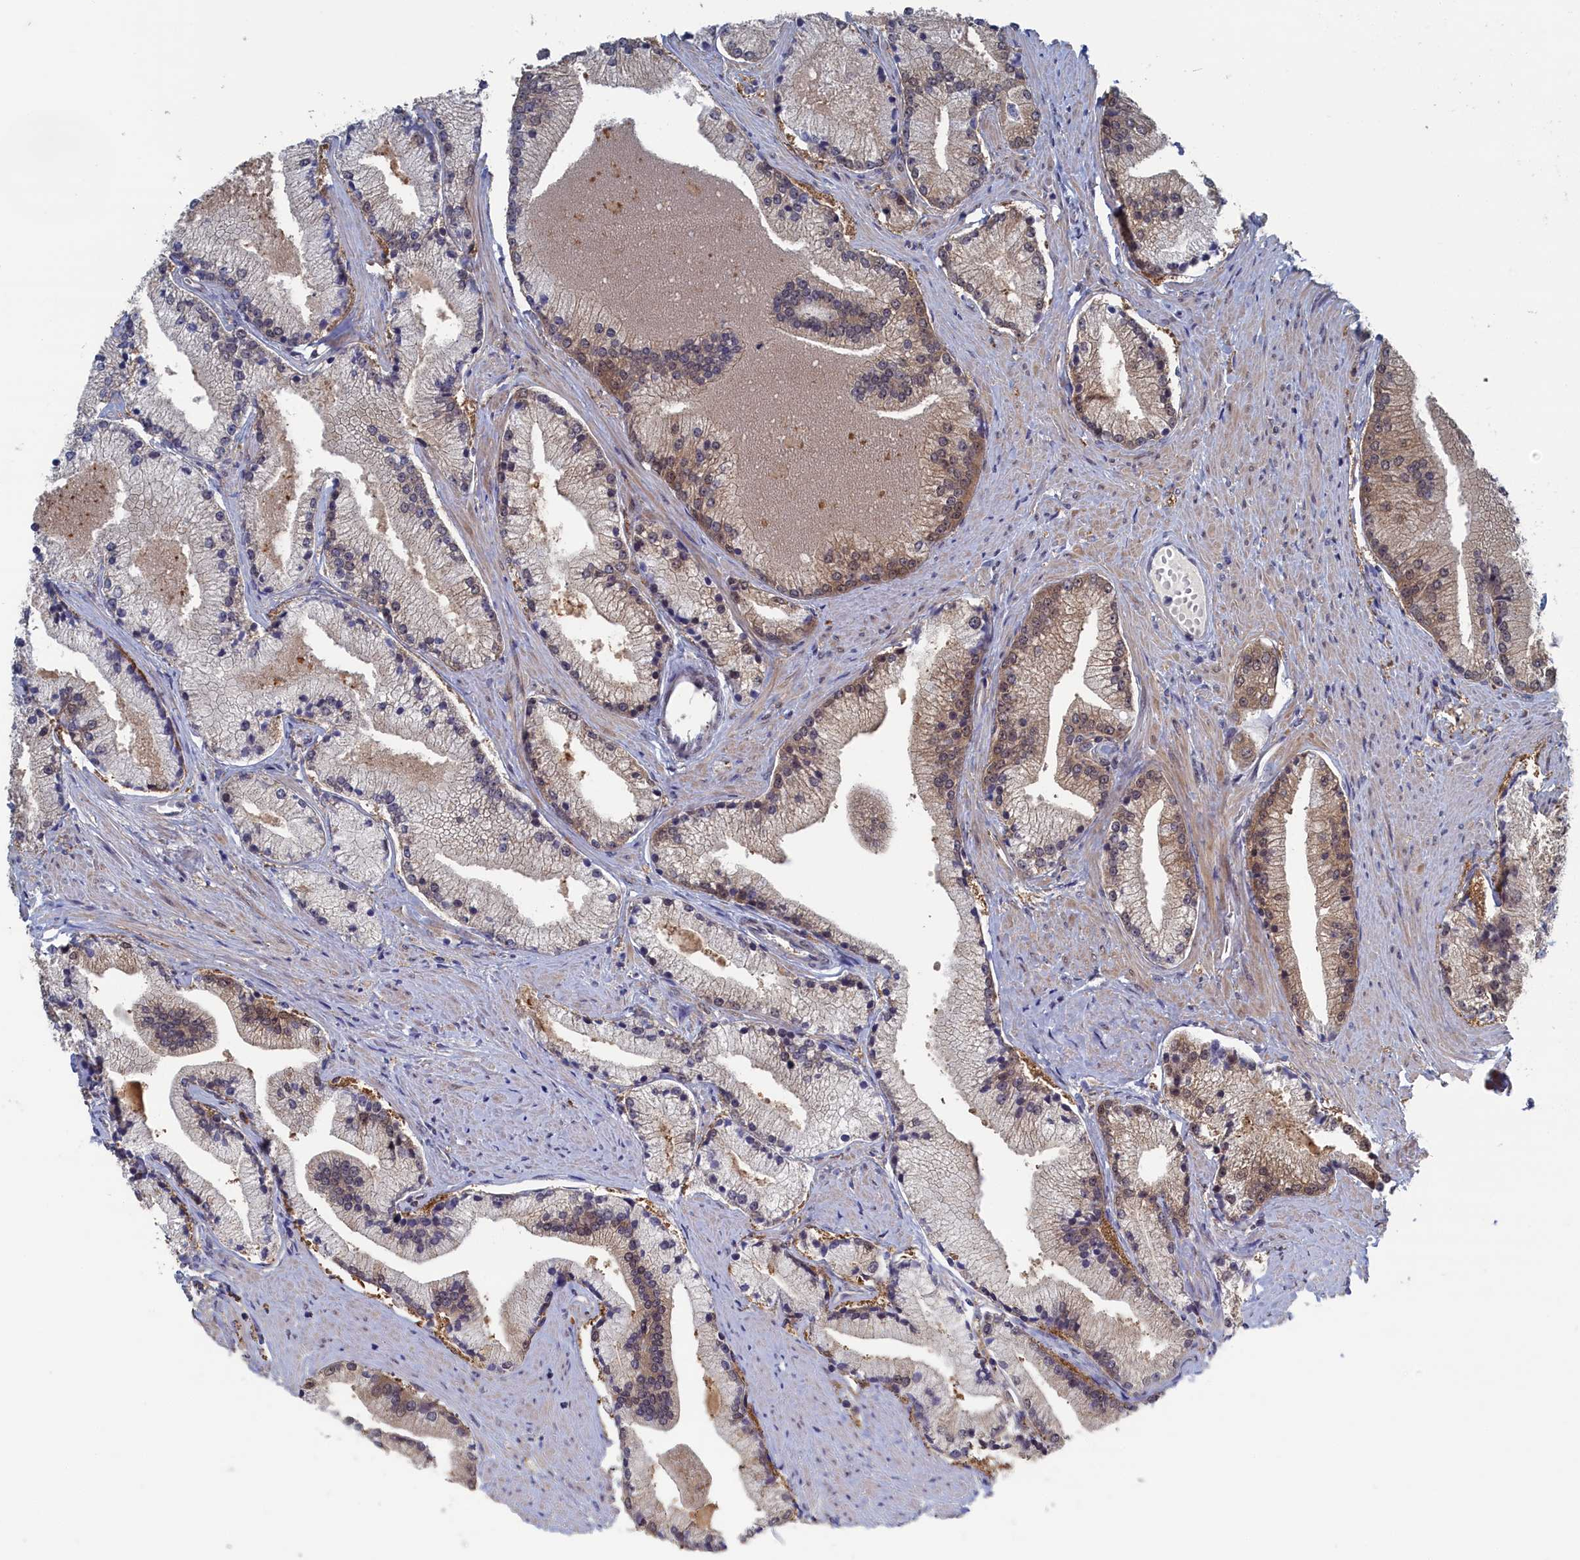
{"staining": {"intensity": "weak", "quantity": "25%-75%", "location": "cytoplasmic/membranous,nuclear"}, "tissue": "prostate cancer", "cell_type": "Tumor cells", "image_type": "cancer", "snomed": [{"axis": "morphology", "description": "Adenocarcinoma, High grade"}, {"axis": "topography", "description": "Prostate"}], "caption": "Immunohistochemistry staining of prostate cancer, which shows low levels of weak cytoplasmic/membranous and nuclear expression in about 25%-75% of tumor cells indicating weak cytoplasmic/membranous and nuclear protein positivity. The staining was performed using DAB (brown) for protein detection and nuclei were counterstained in hematoxylin (blue).", "gene": "IRGQ", "patient": {"sex": "male", "age": 67}}